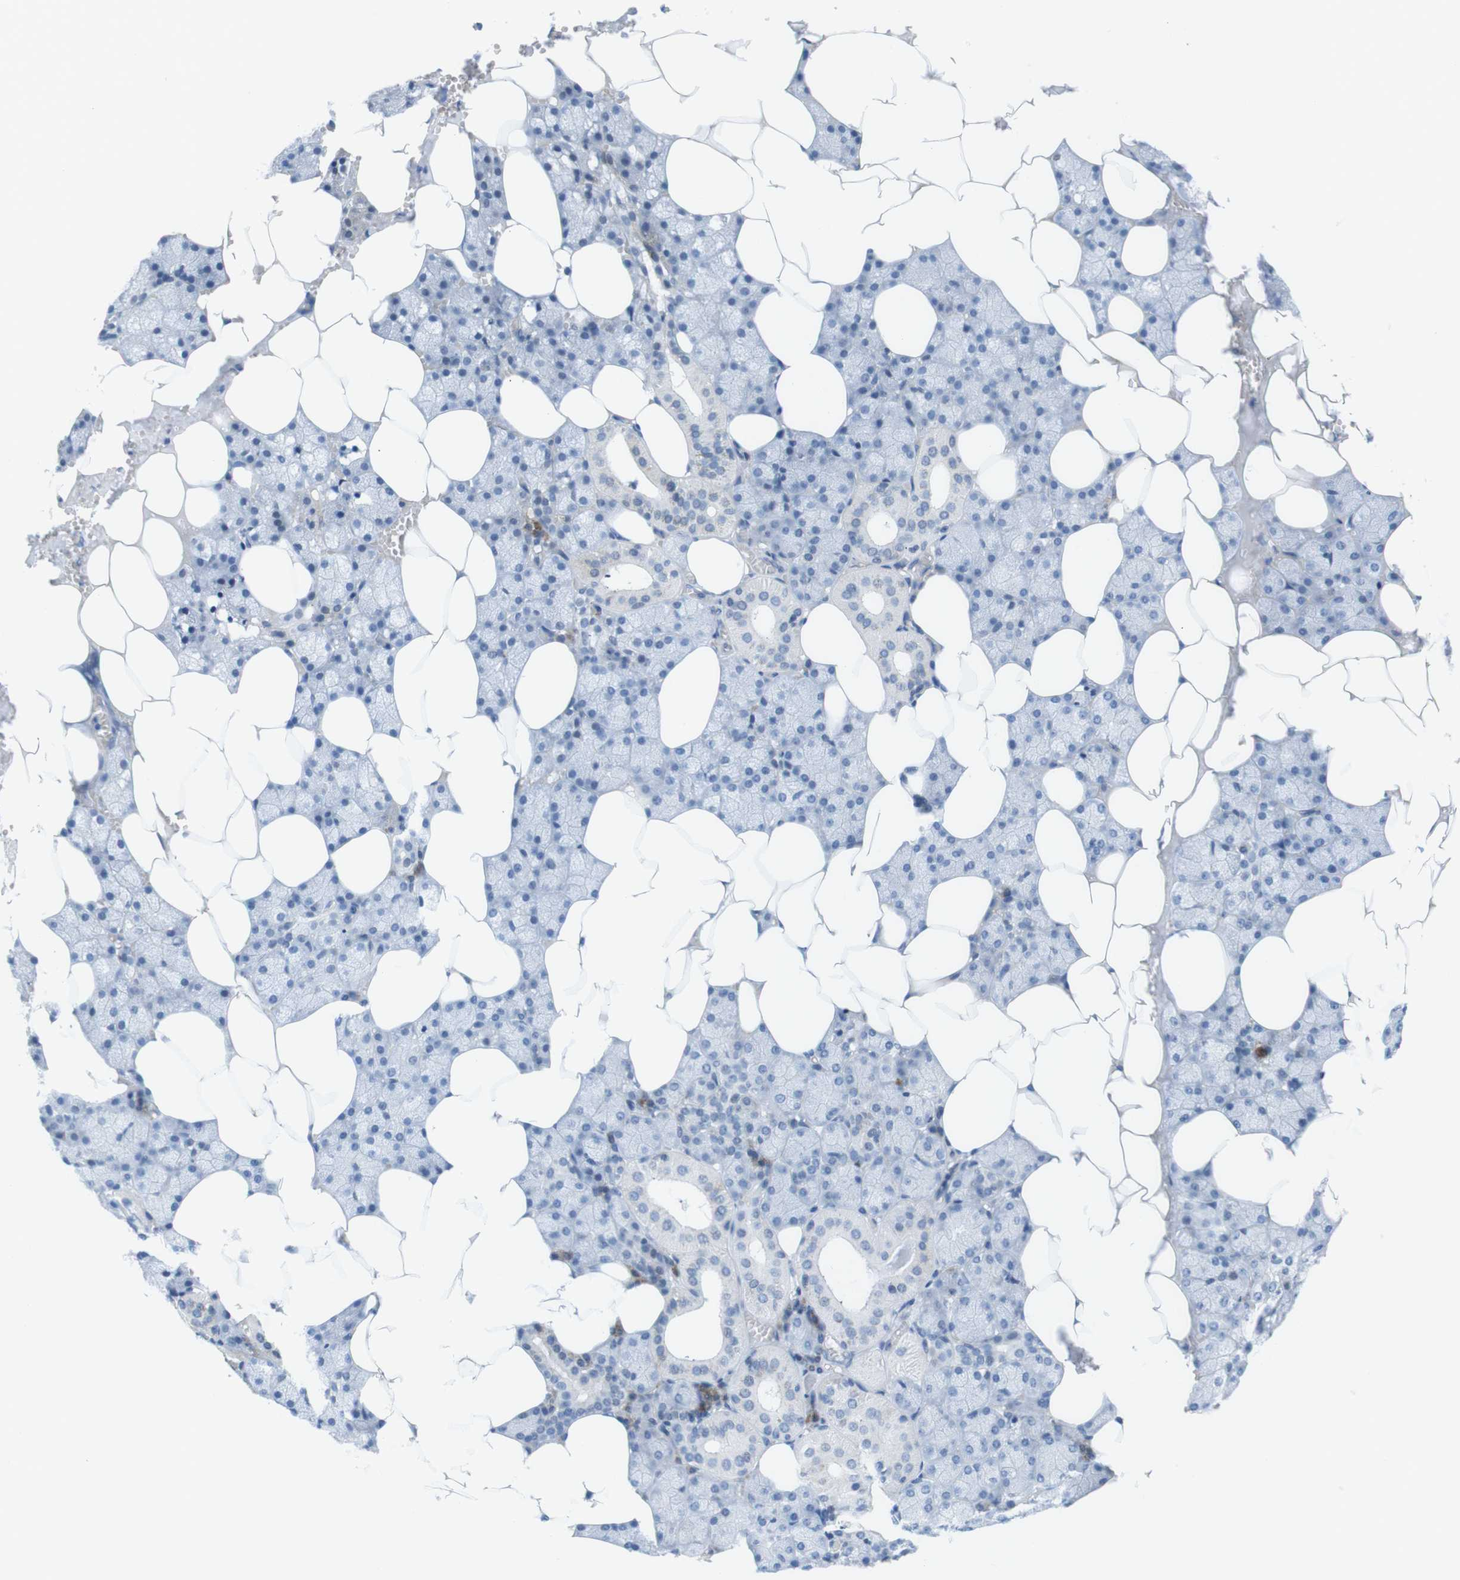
{"staining": {"intensity": "strong", "quantity": "<25%", "location": "nuclear"}, "tissue": "salivary gland", "cell_type": "Glandular cells", "image_type": "normal", "snomed": [{"axis": "morphology", "description": "Normal tissue, NOS"}, {"axis": "topography", "description": "Salivary gland"}], "caption": "Salivary gland was stained to show a protein in brown. There is medium levels of strong nuclear expression in about <25% of glandular cells. (DAB (3,3'-diaminobenzidine) = brown stain, brightfield microscopy at high magnification).", "gene": "CHAF1A", "patient": {"sex": "male", "age": 62}}